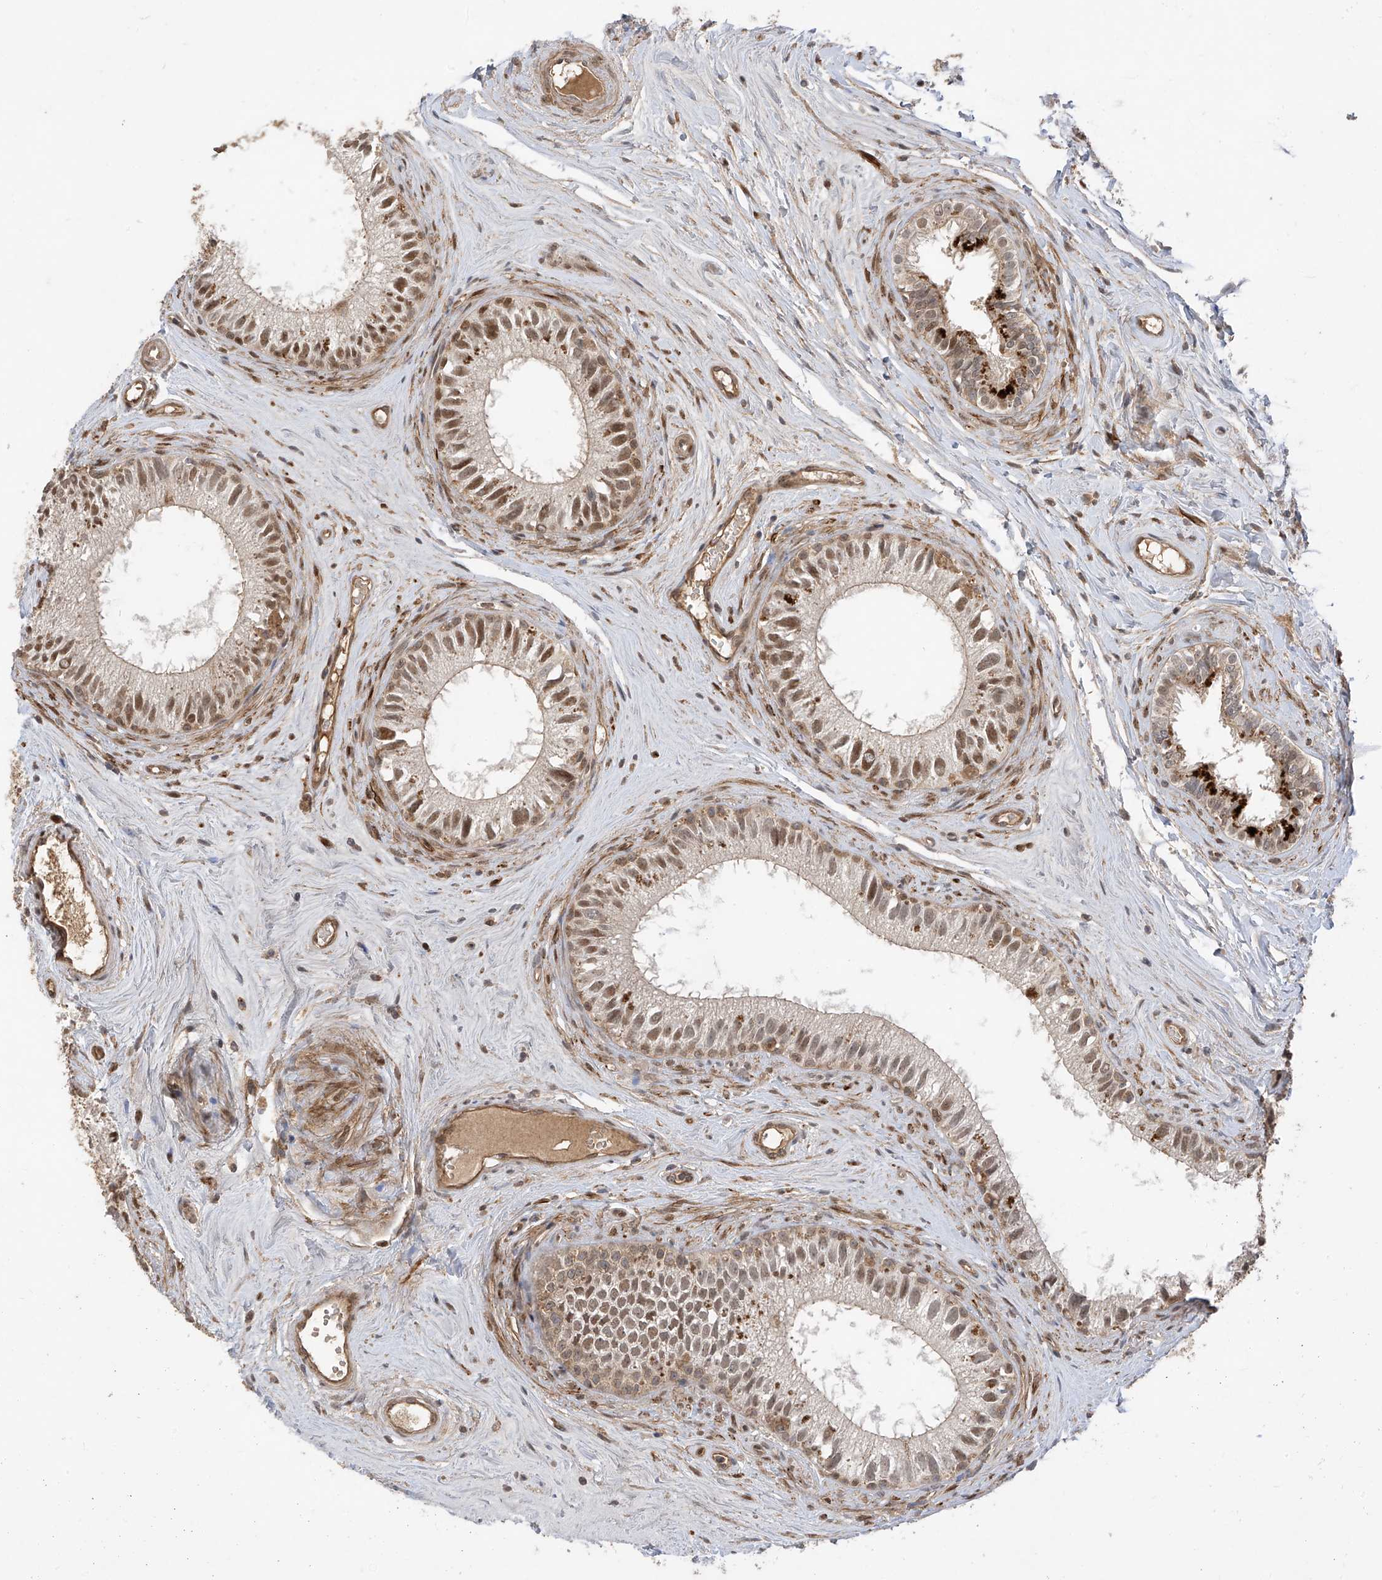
{"staining": {"intensity": "moderate", "quantity": "25%-75%", "location": "nuclear"}, "tissue": "epididymis", "cell_type": "Glandular cells", "image_type": "normal", "snomed": [{"axis": "morphology", "description": "Normal tissue, NOS"}, {"axis": "topography", "description": "Epididymis"}], "caption": "Brown immunohistochemical staining in normal human epididymis exhibits moderate nuclear staining in about 25%-75% of glandular cells. The staining is performed using DAB brown chromogen to label protein expression. The nuclei are counter-stained blue using hematoxylin.", "gene": "MRTFA", "patient": {"sex": "male", "age": 71}}